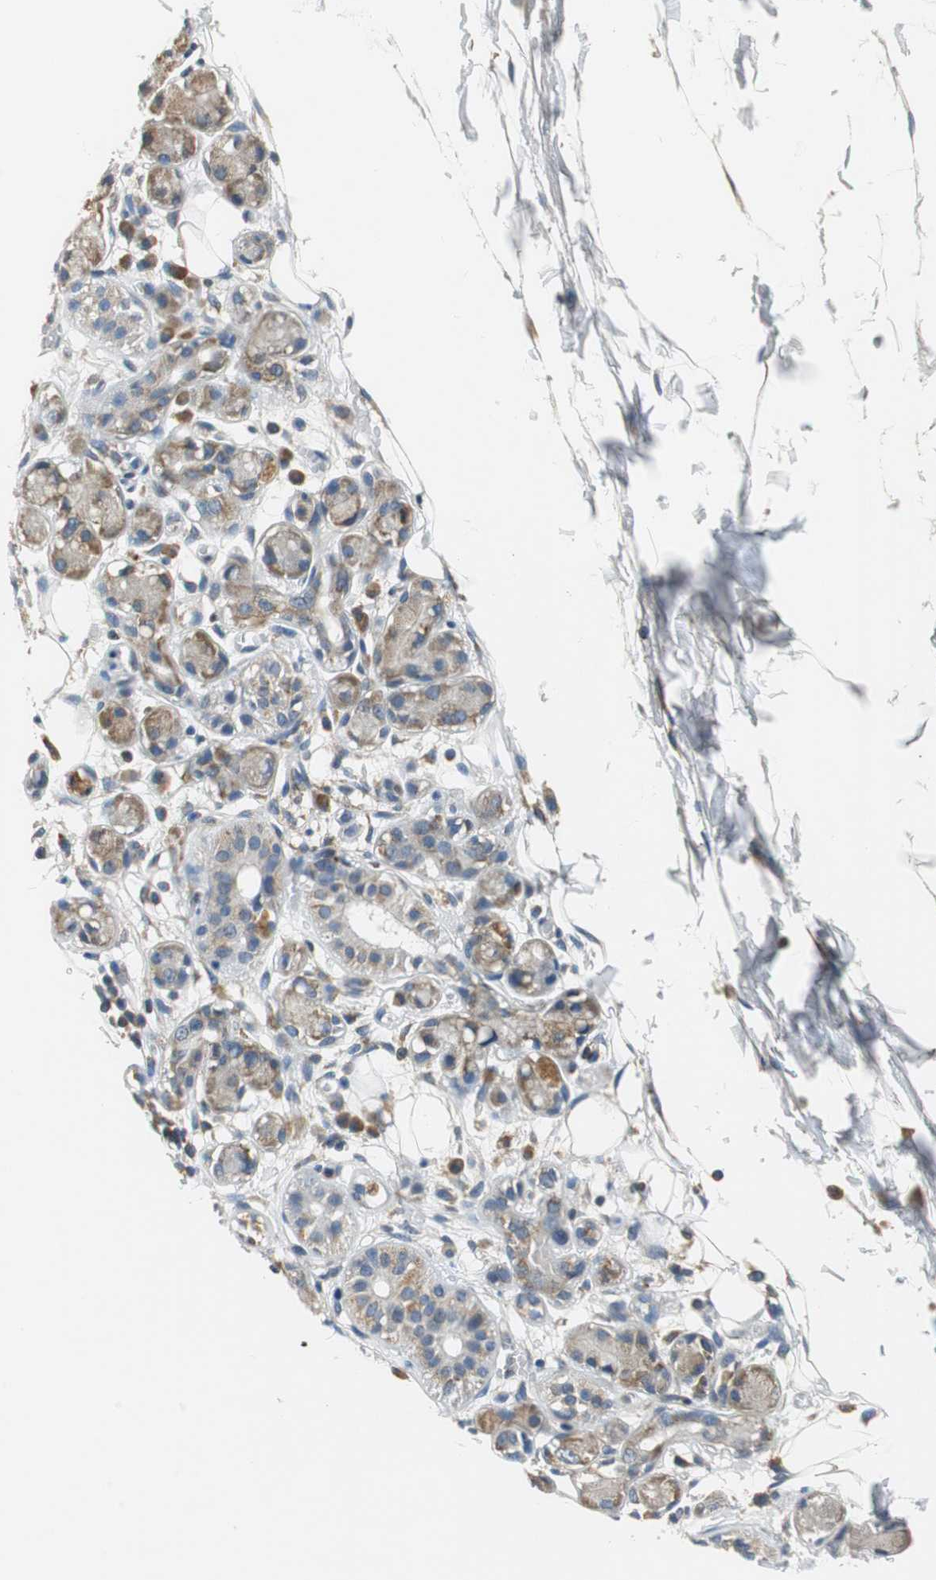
{"staining": {"intensity": "negative", "quantity": "none", "location": "none"}, "tissue": "adipose tissue", "cell_type": "Adipocytes", "image_type": "normal", "snomed": [{"axis": "morphology", "description": "Normal tissue, NOS"}, {"axis": "morphology", "description": "Inflammation, NOS"}, {"axis": "topography", "description": "Vascular tissue"}, {"axis": "topography", "description": "Salivary gland"}], "caption": "Photomicrograph shows no protein expression in adipocytes of benign adipose tissue.", "gene": "CNOT3", "patient": {"sex": "female", "age": 75}}